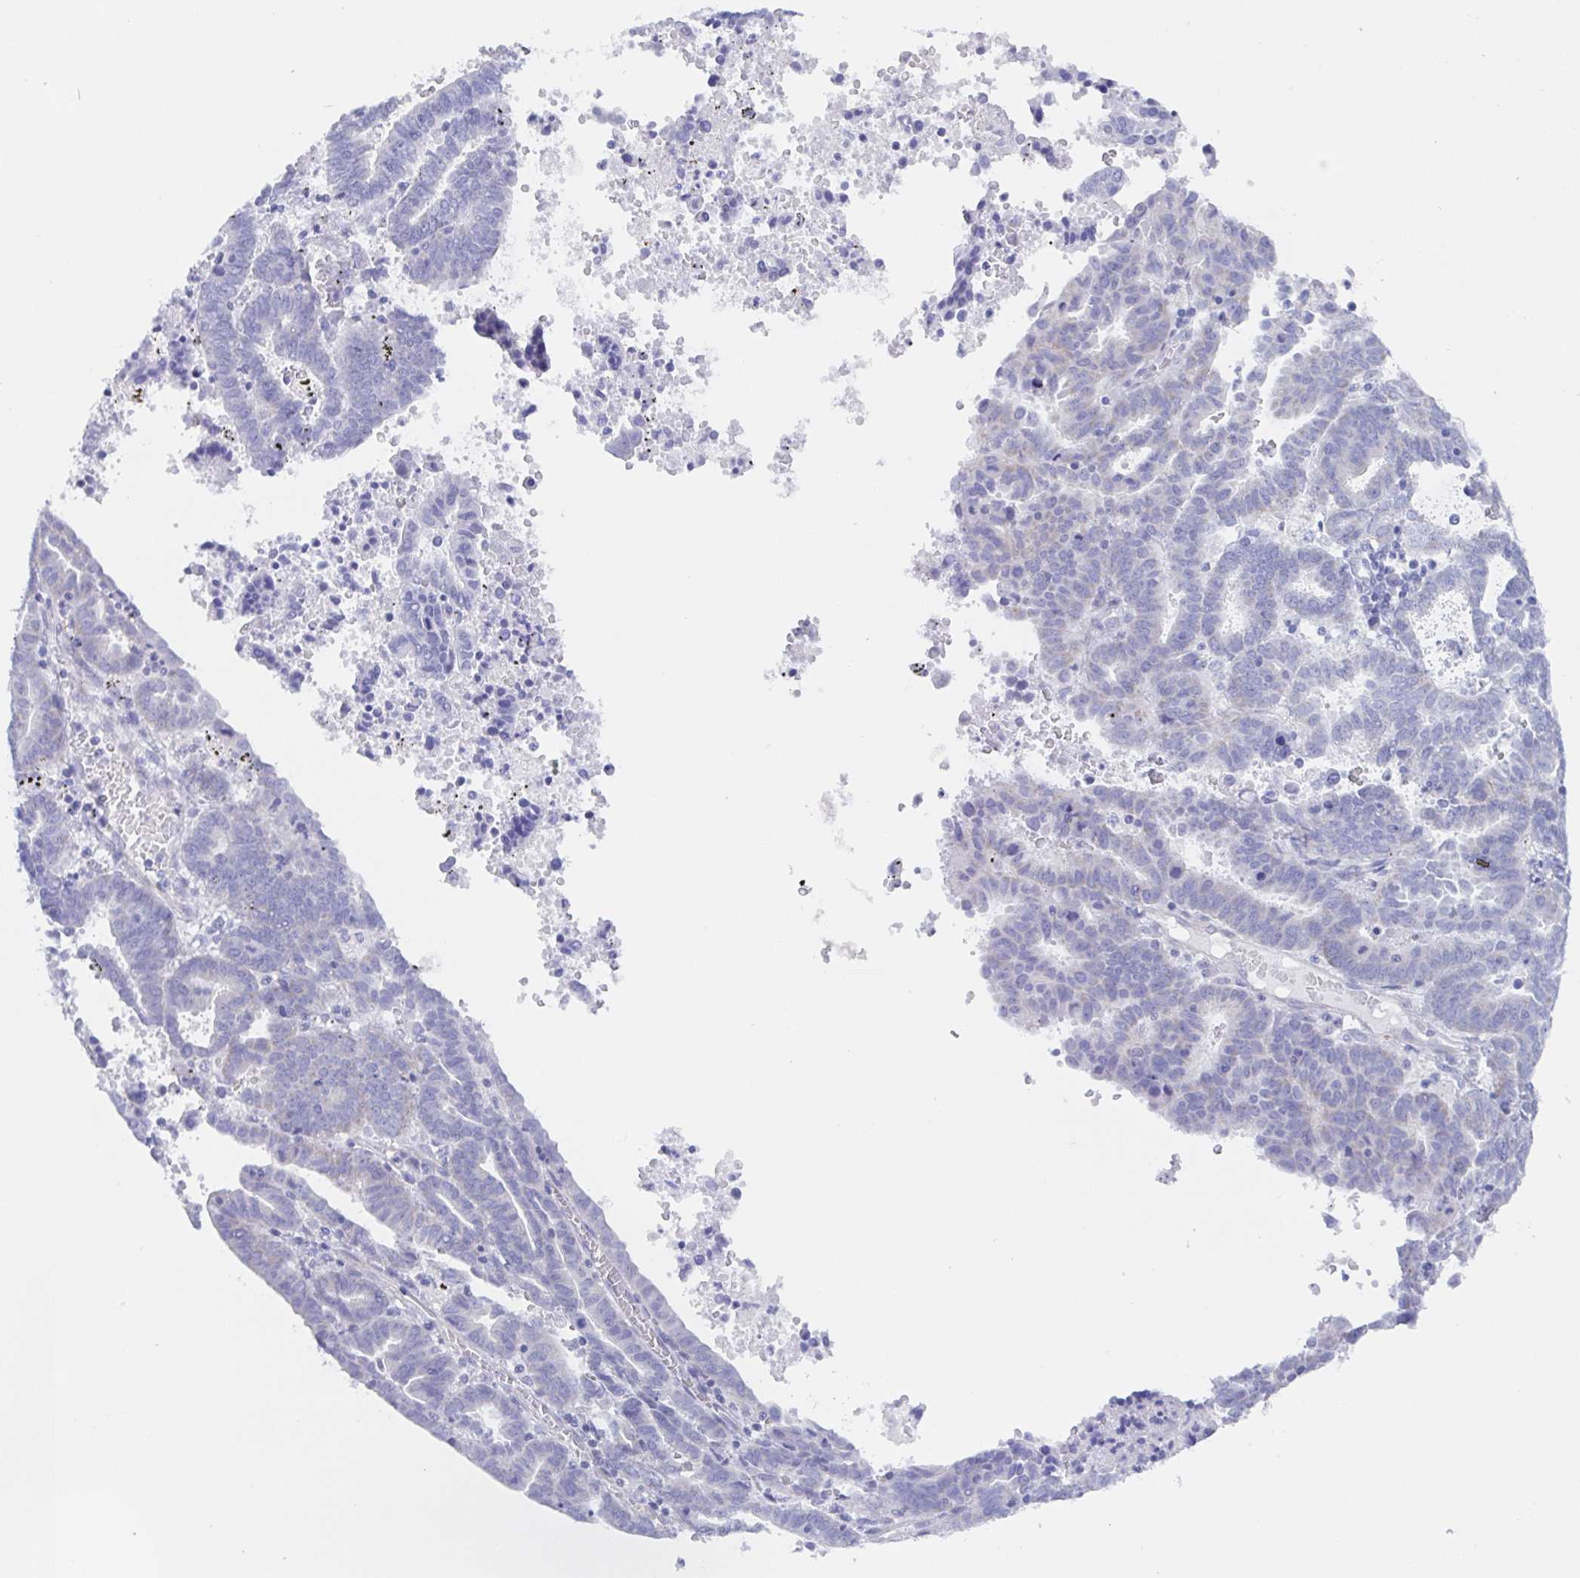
{"staining": {"intensity": "negative", "quantity": "none", "location": "none"}, "tissue": "endometrial cancer", "cell_type": "Tumor cells", "image_type": "cancer", "snomed": [{"axis": "morphology", "description": "Adenocarcinoma, NOS"}, {"axis": "topography", "description": "Uterus"}], "caption": "Immunohistochemistry (IHC) photomicrograph of neoplastic tissue: endometrial cancer (adenocarcinoma) stained with DAB shows no significant protein staining in tumor cells.", "gene": "MUCL3", "patient": {"sex": "female", "age": 83}}